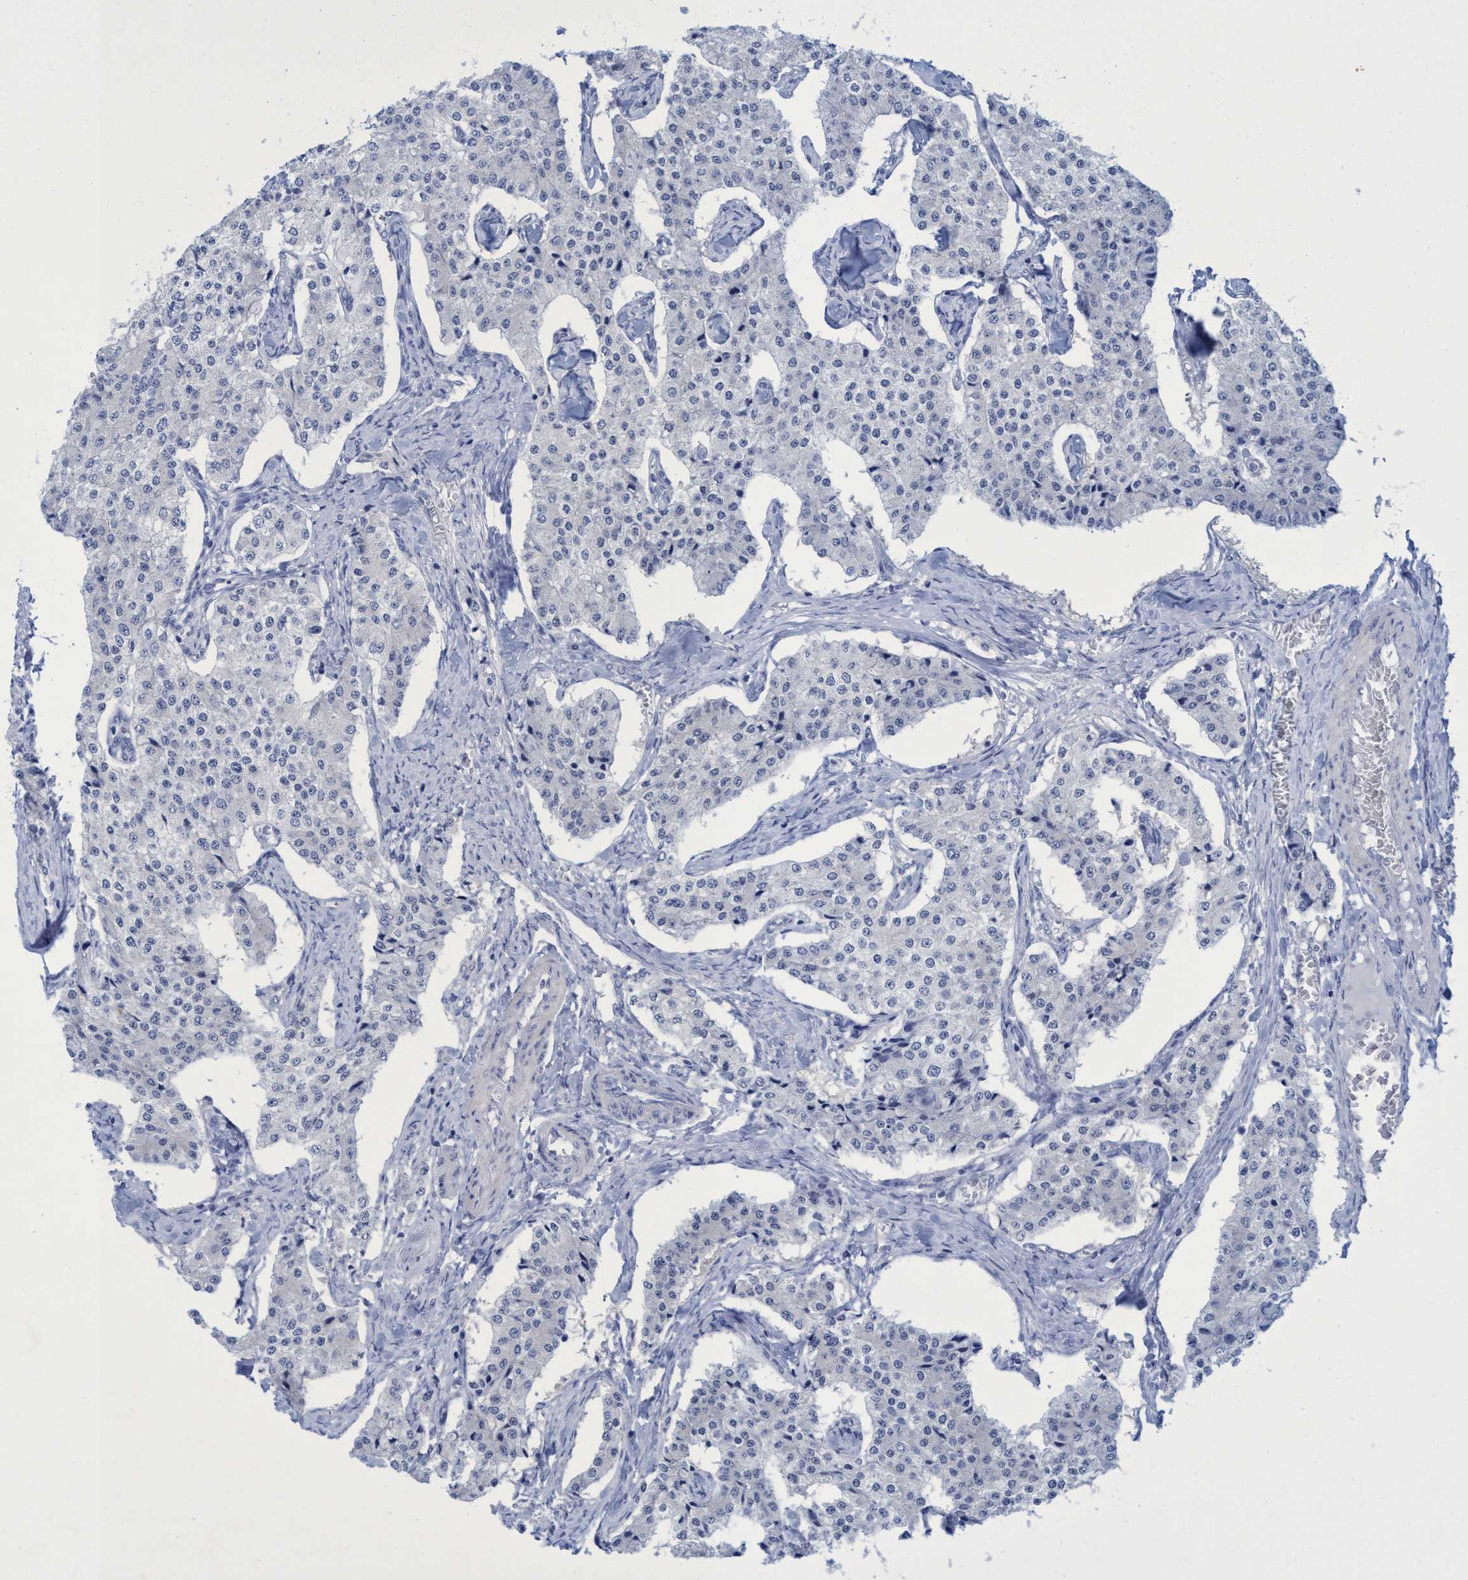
{"staining": {"intensity": "negative", "quantity": "none", "location": "none"}, "tissue": "carcinoid", "cell_type": "Tumor cells", "image_type": "cancer", "snomed": [{"axis": "morphology", "description": "Carcinoid, malignant, NOS"}, {"axis": "topography", "description": "Colon"}], "caption": "Immunohistochemistry (IHC) photomicrograph of carcinoid stained for a protein (brown), which shows no positivity in tumor cells.", "gene": "R3HCC1", "patient": {"sex": "female", "age": 52}}